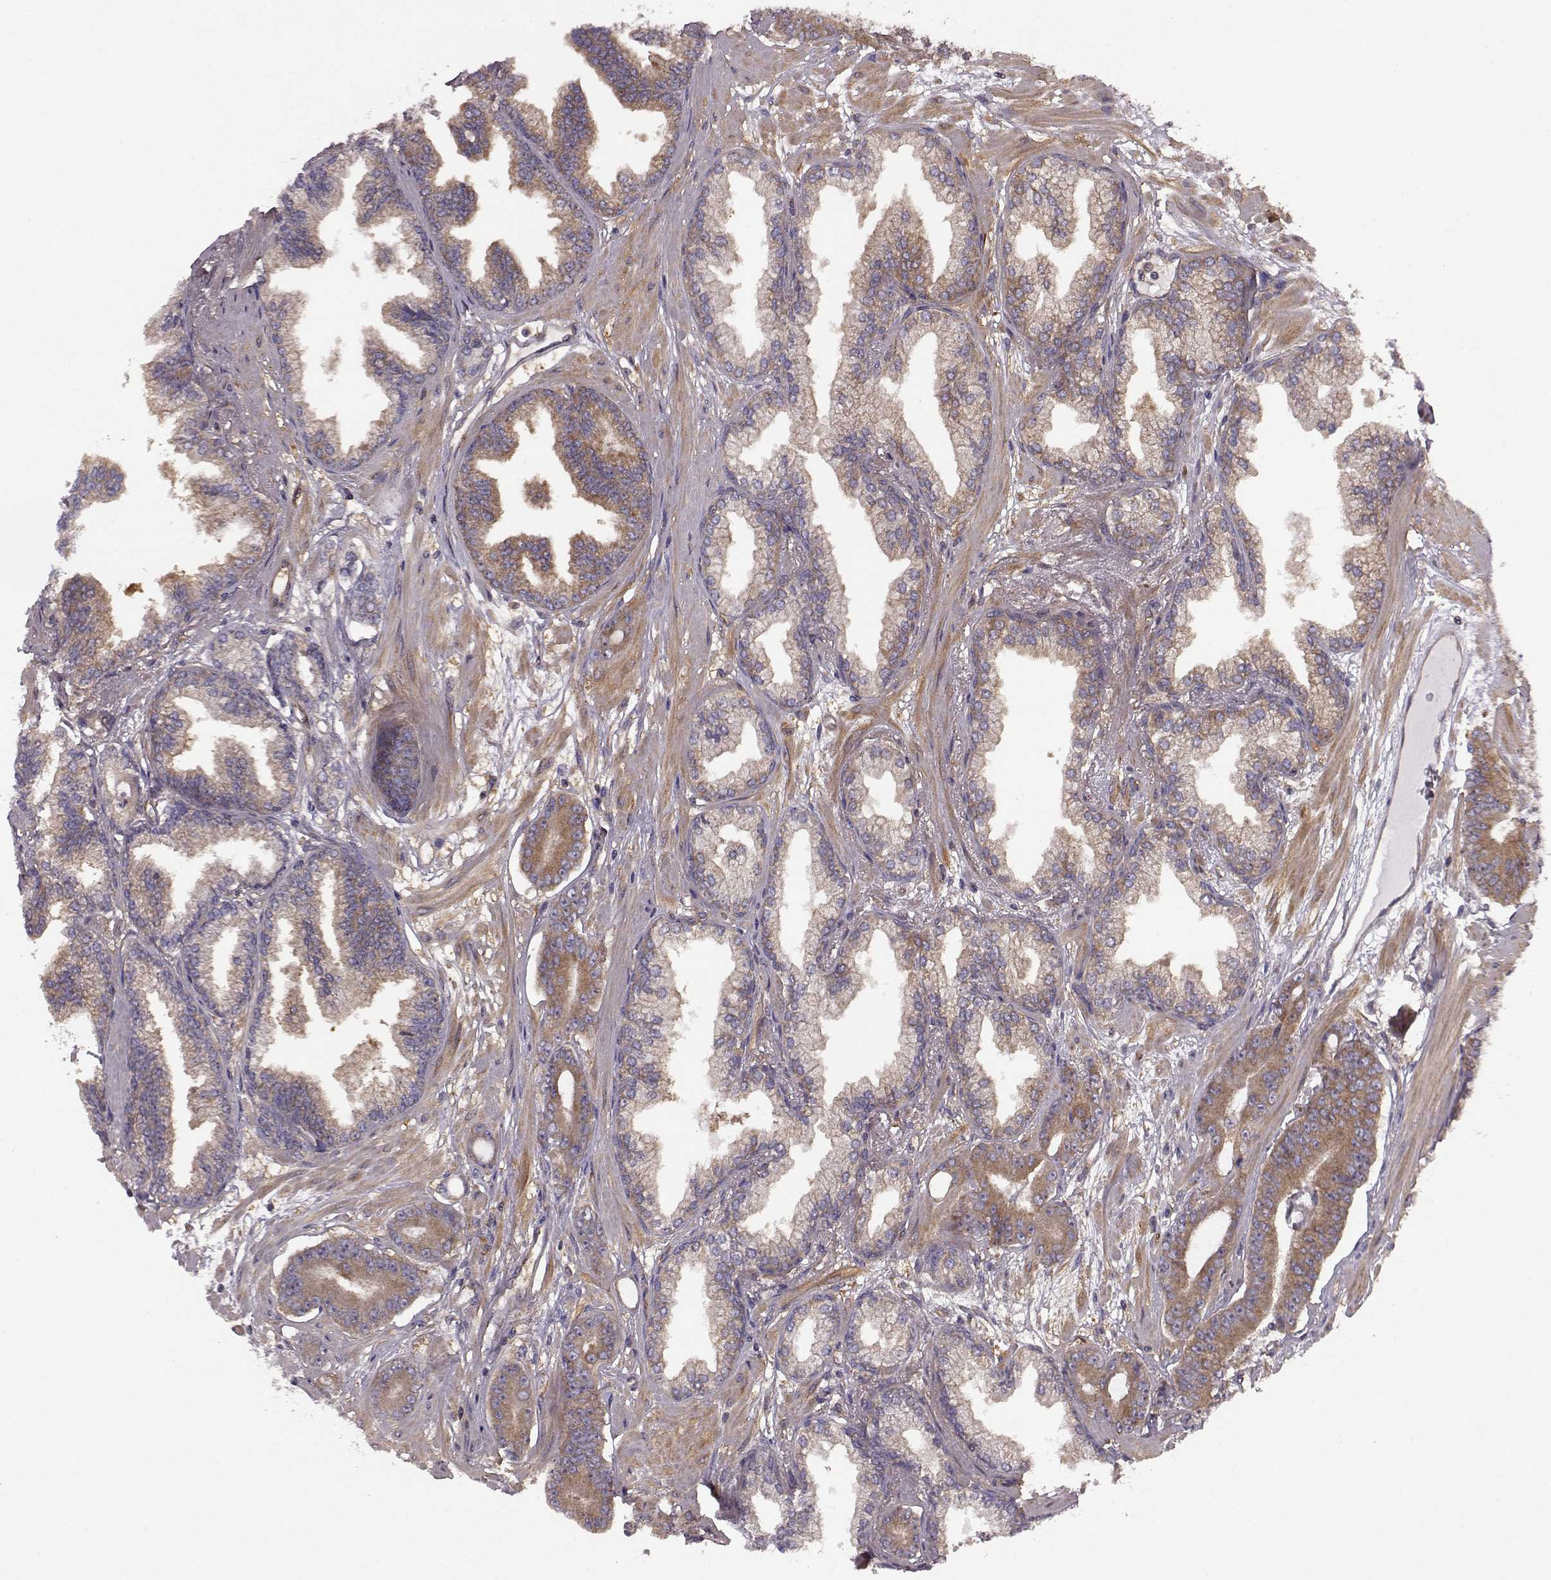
{"staining": {"intensity": "moderate", "quantity": "25%-75%", "location": "cytoplasmic/membranous"}, "tissue": "prostate cancer", "cell_type": "Tumor cells", "image_type": "cancer", "snomed": [{"axis": "morphology", "description": "Adenocarcinoma, Low grade"}, {"axis": "topography", "description": "Prostate"}], "caption": "Immunohistochemistry micrograph of neoplastic tissue: human prostate cancer stained using immunohistochemistry (IHC) demonstrates medium levels of moderate protein expression localized specifically in the cytoplasmic/membranous of tumor cells, appearing as a cytoplasmic/membranous brown color.", "gene": "RABGAP1", "patient": {"sex": "male", "age": 64}}